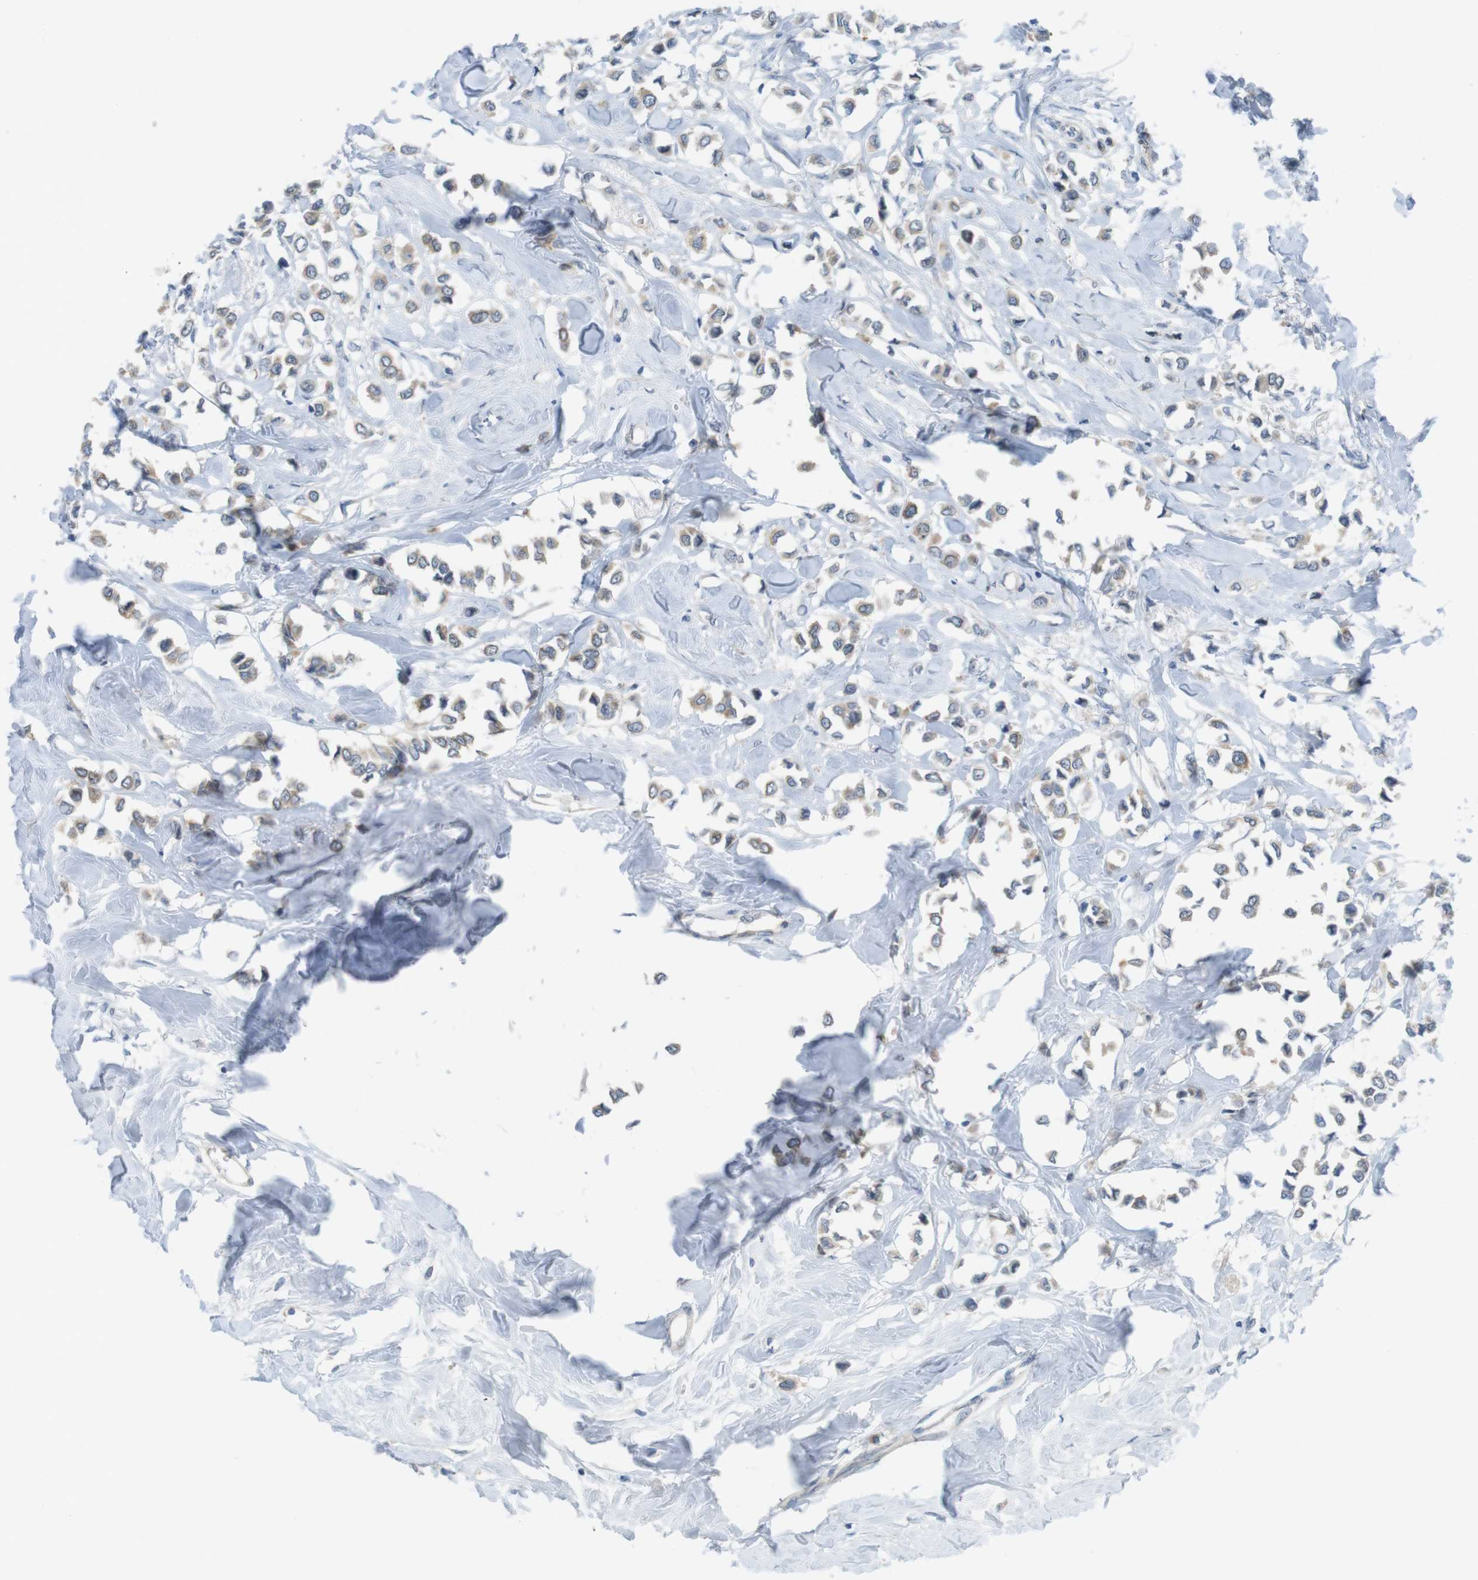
{"staining": {"intensity": "moderate", "quantity": ">75%", "location": "cytoplasmic/membranous"}, "tissue": "breast cancer", "cell_type": "Tumor cells", "image_type": "cancer", "snomed": [{"axis": "morphology", "description": "Lobular carcinoma"}, {"axis": "topography", "description": "Breast"}], "caption": "Human breast cancer stained for a protein (brown) displays moderate cytoplasmic/membranous positive expression in about >75% of tumor cells.", "gene": "MTHFD1", "patient": {"sex": "female", "age": 51}}